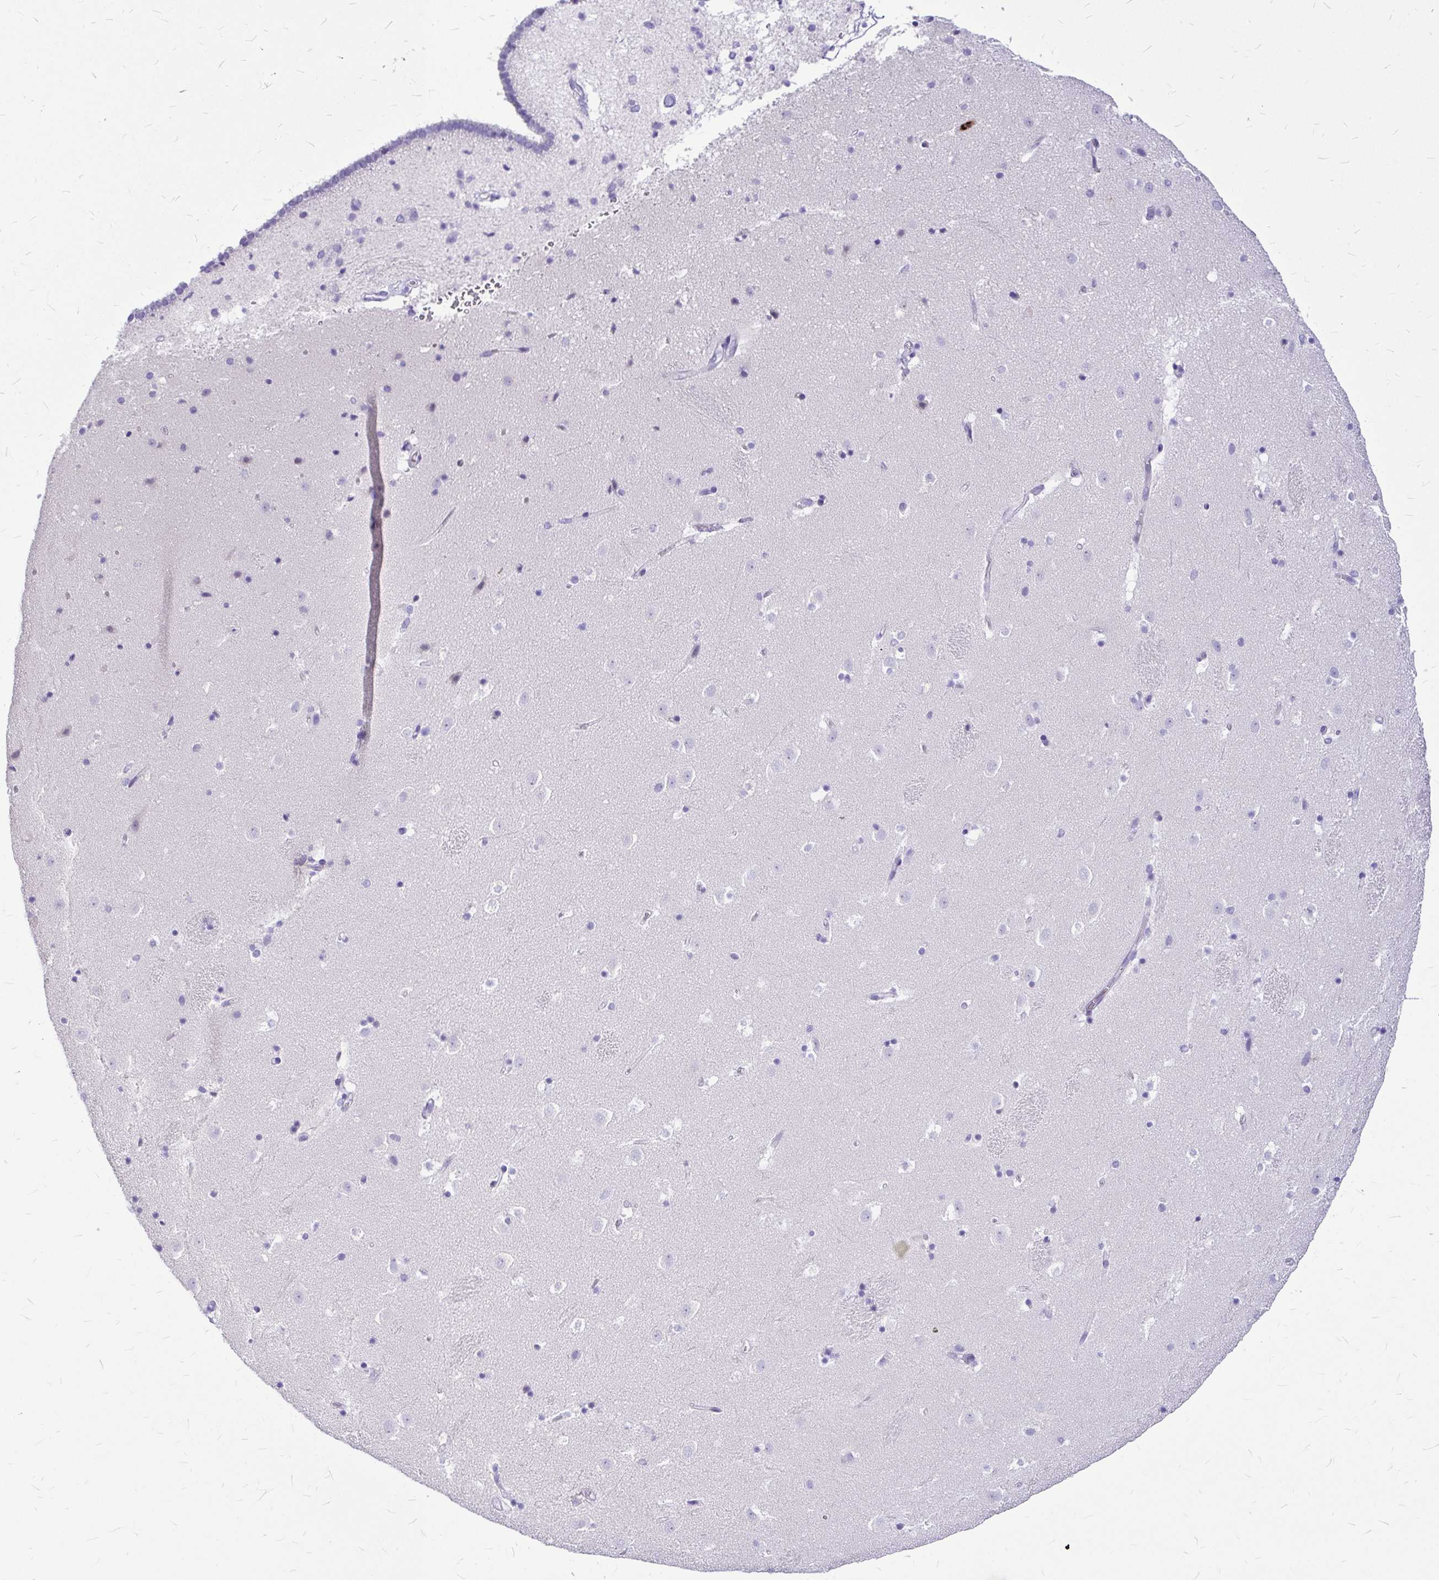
{"staining": {"intensity": "negative", "quantity": "none", "location": "none"}, "tissue": "caudate", "cell_type": "Glial cells", "image_type": "normal", "snomed": [{"axis": "morphology", "description": "Normal tissue, NOS"}, {"axis": "topography", "description": "Lateral ventricle wall"}], "caption": "The micrograph displays no staining of glial cells in benign caudate.", "gene": "CLEC1B", "patient": {"sex": "male", "age": 37}}